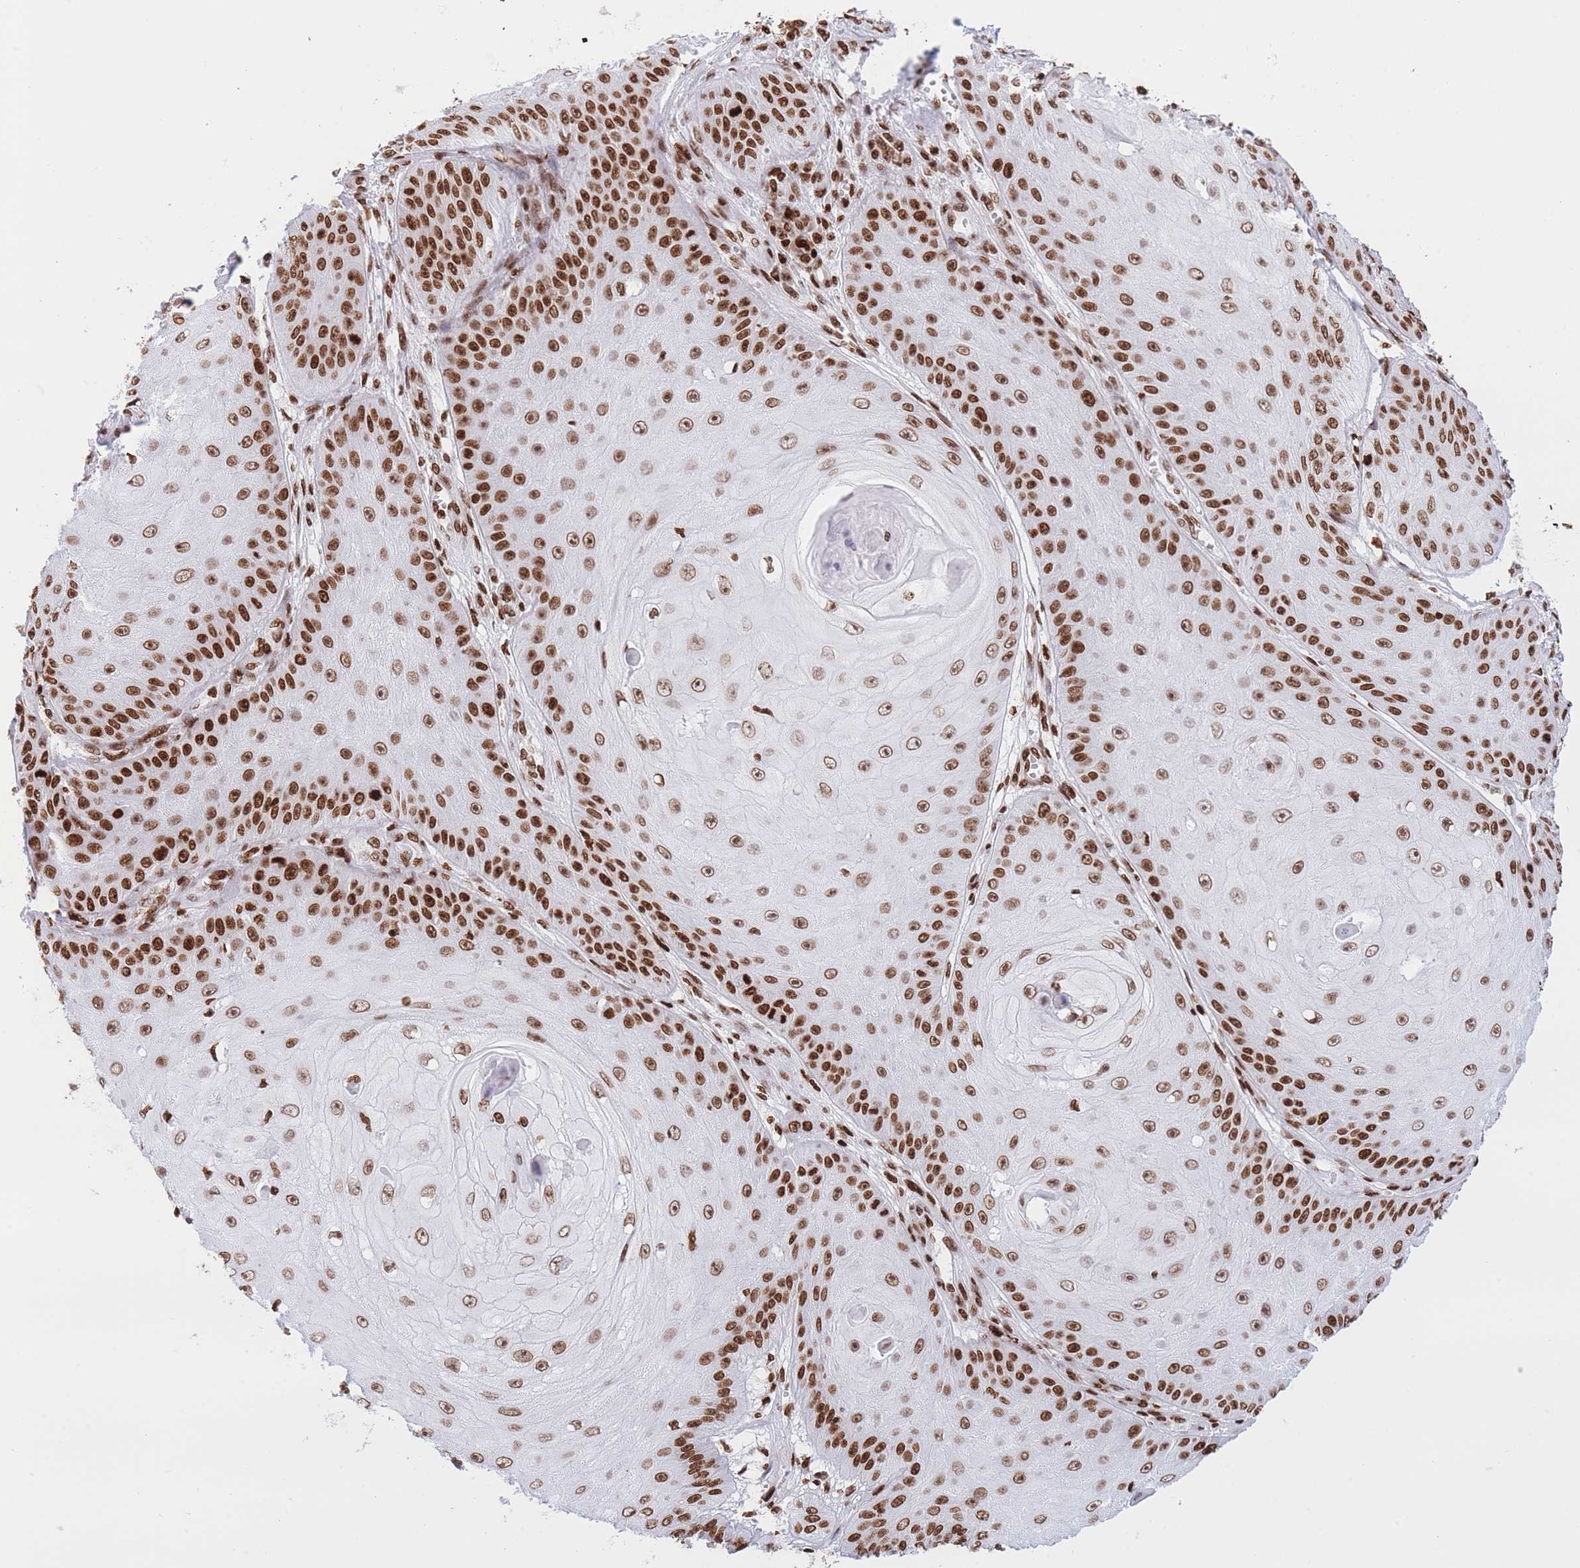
{"staining": {"intensity": "strong", "quantity": ">75%", "location": "nuclear"}, "tissue": "skin cancer", "cell_type": "Tumor cells", "image_type": "cancer", "snomed": [{"axis": "morphology", "description": "Squamous cell carcinoma, NOS"}, {"axis": "topography", "description": "Skin"}], "caption": "Immunohistochemical staining of human squamous cell carcinoma (skin) reveals high levels of strong nuclear protein expression in approximately >75% of tumor cells.", "gene": "H2BC11", "patient": {"sex": "male", "age": 70}}